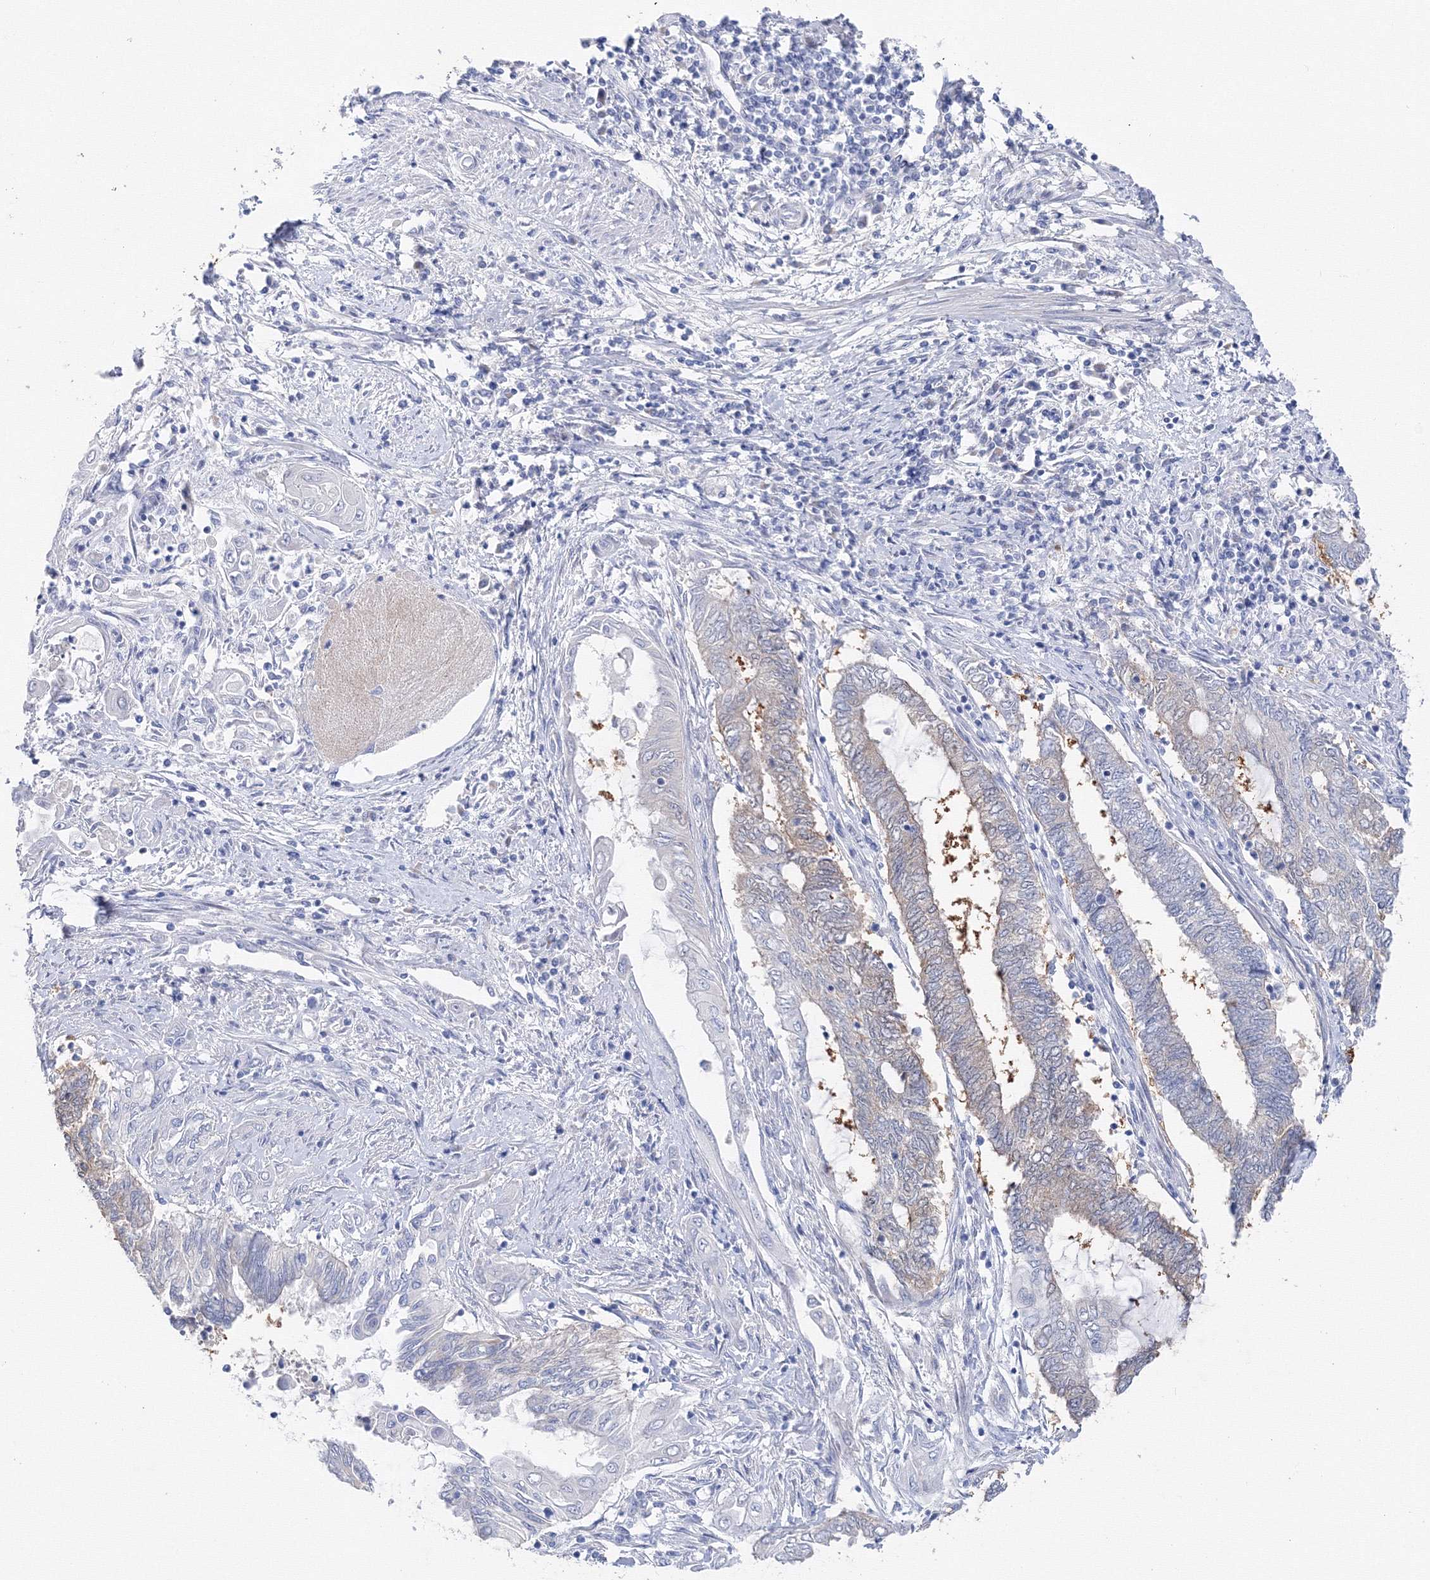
{"staining": {"intensity": "moderate", "quantity": "25%-75%", "location": "cytoplasmic/membranous"}, "tissue": "endometrial cancer", "cell_type": "Tumor cells", "image_type": "cancer", "snomed": [{"axis": "morphology", "description": "Adenocarcinoma, NOS"}, {"axis": "topography", "description": "Uterus"}, {"axis": "topography", "description": "Endometrium"}], "caption": "The immunohistochemical stain labels moderate cytoplasmic/membranous staining in tumor cells of adenocarcinoma (endometrial) tissue.", "gene": "TAMM41", "patient": {"sex": "female", "age": 70}}